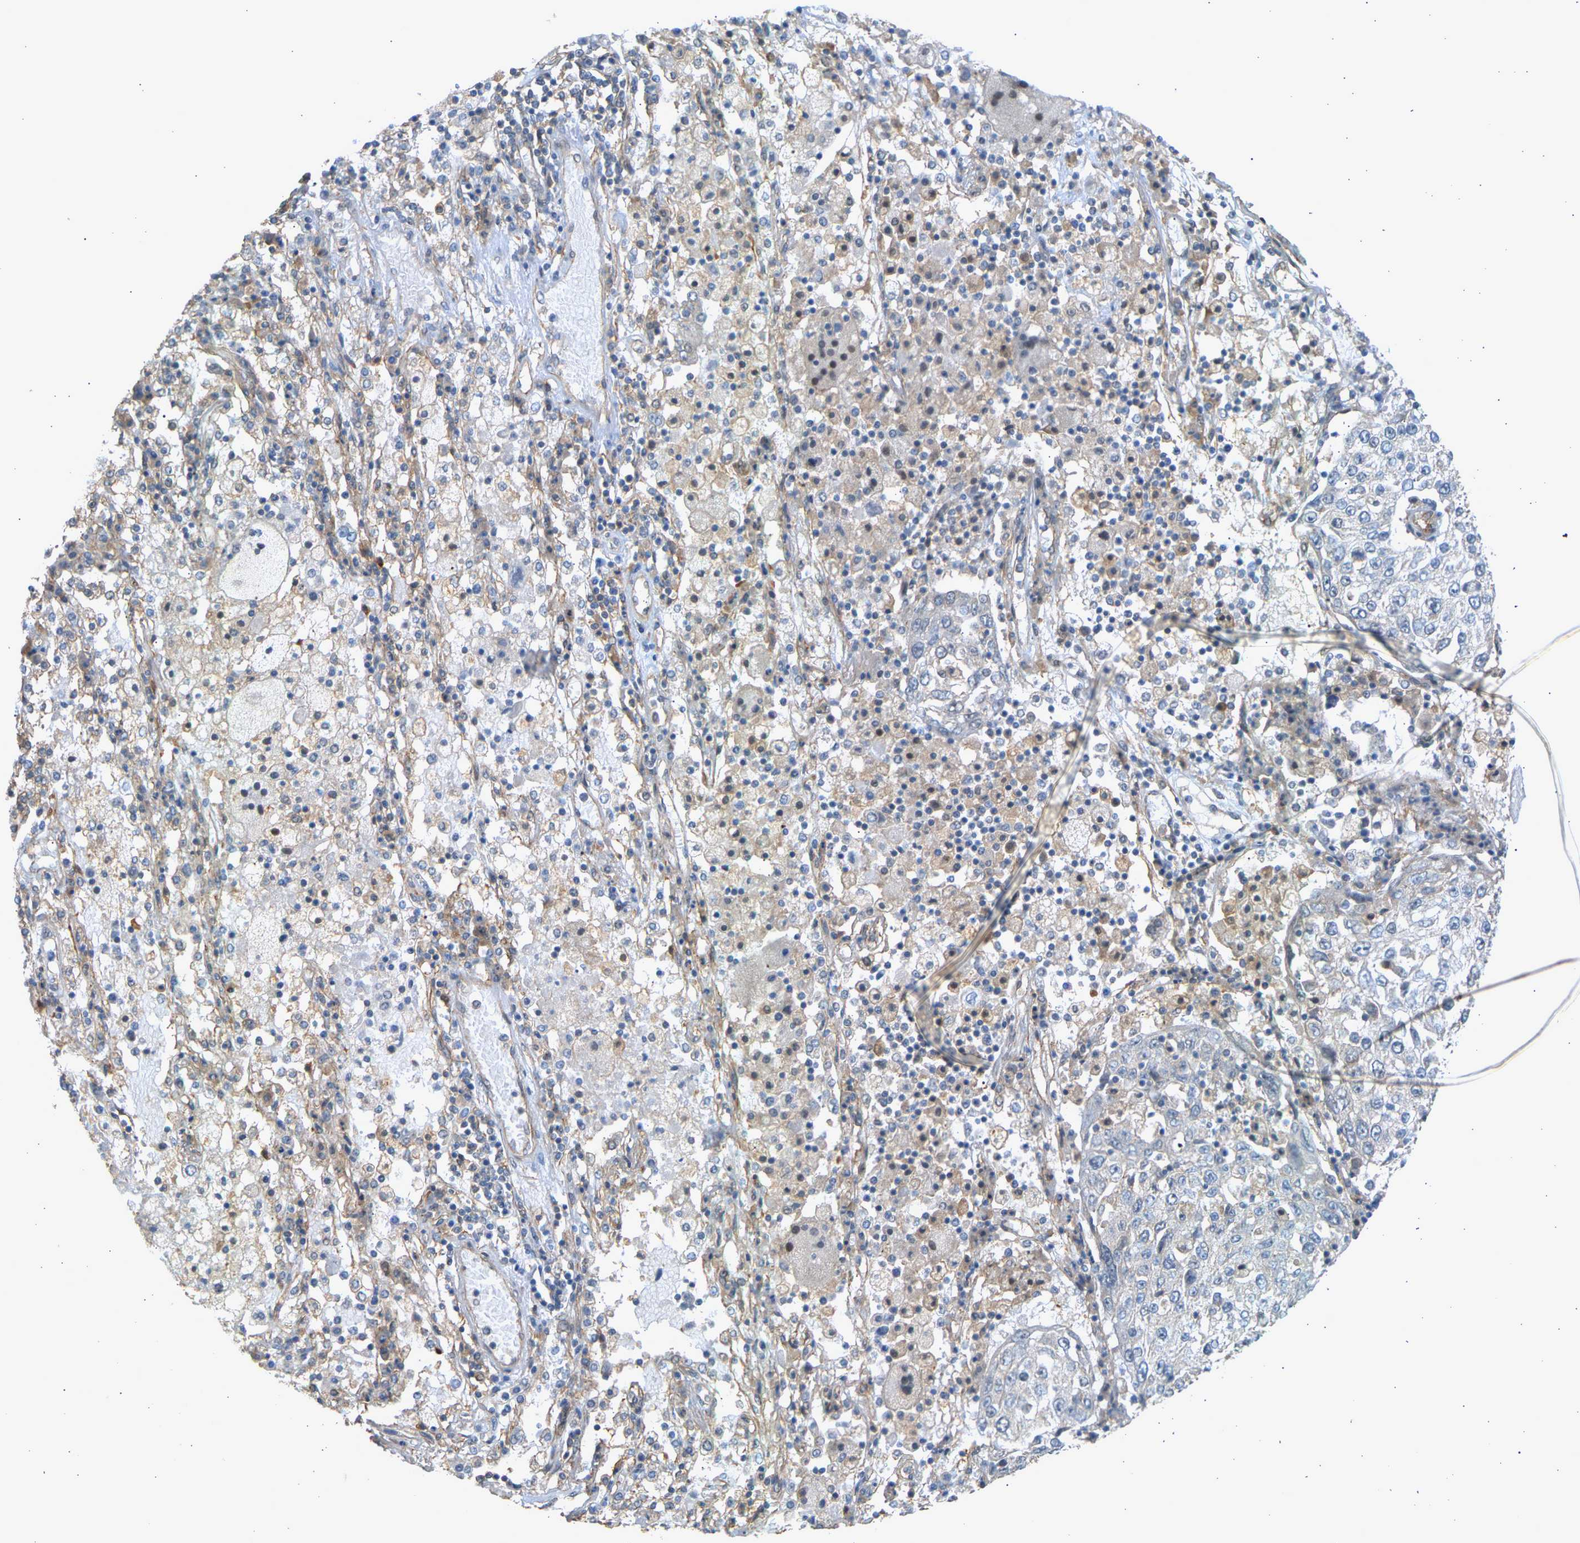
{"staining": {"intensity": "negative", "quantity": "none", "location": "none"}, "tissue": "lung cancer", "cell_type": "Tumor cells", "image_type": "cancer", "snomed": [{"axis": "morphology", "description": "Squamous cell carcinoma, NOS"}, {"axis": "topography", "description": "Lung"}], "caption": "Lung cancer was stained to show a protein in brown. There is no significant staining in tumor cells. The staining was performed using DAB (3,3'-diaminobenzidine) to visualize the protein expression in brown, while the nuclei were stained in blue with hematoxylin (Magnification: 20x).", "gene": "RGL1", "patient": {"sex": "male", "age": 65}}